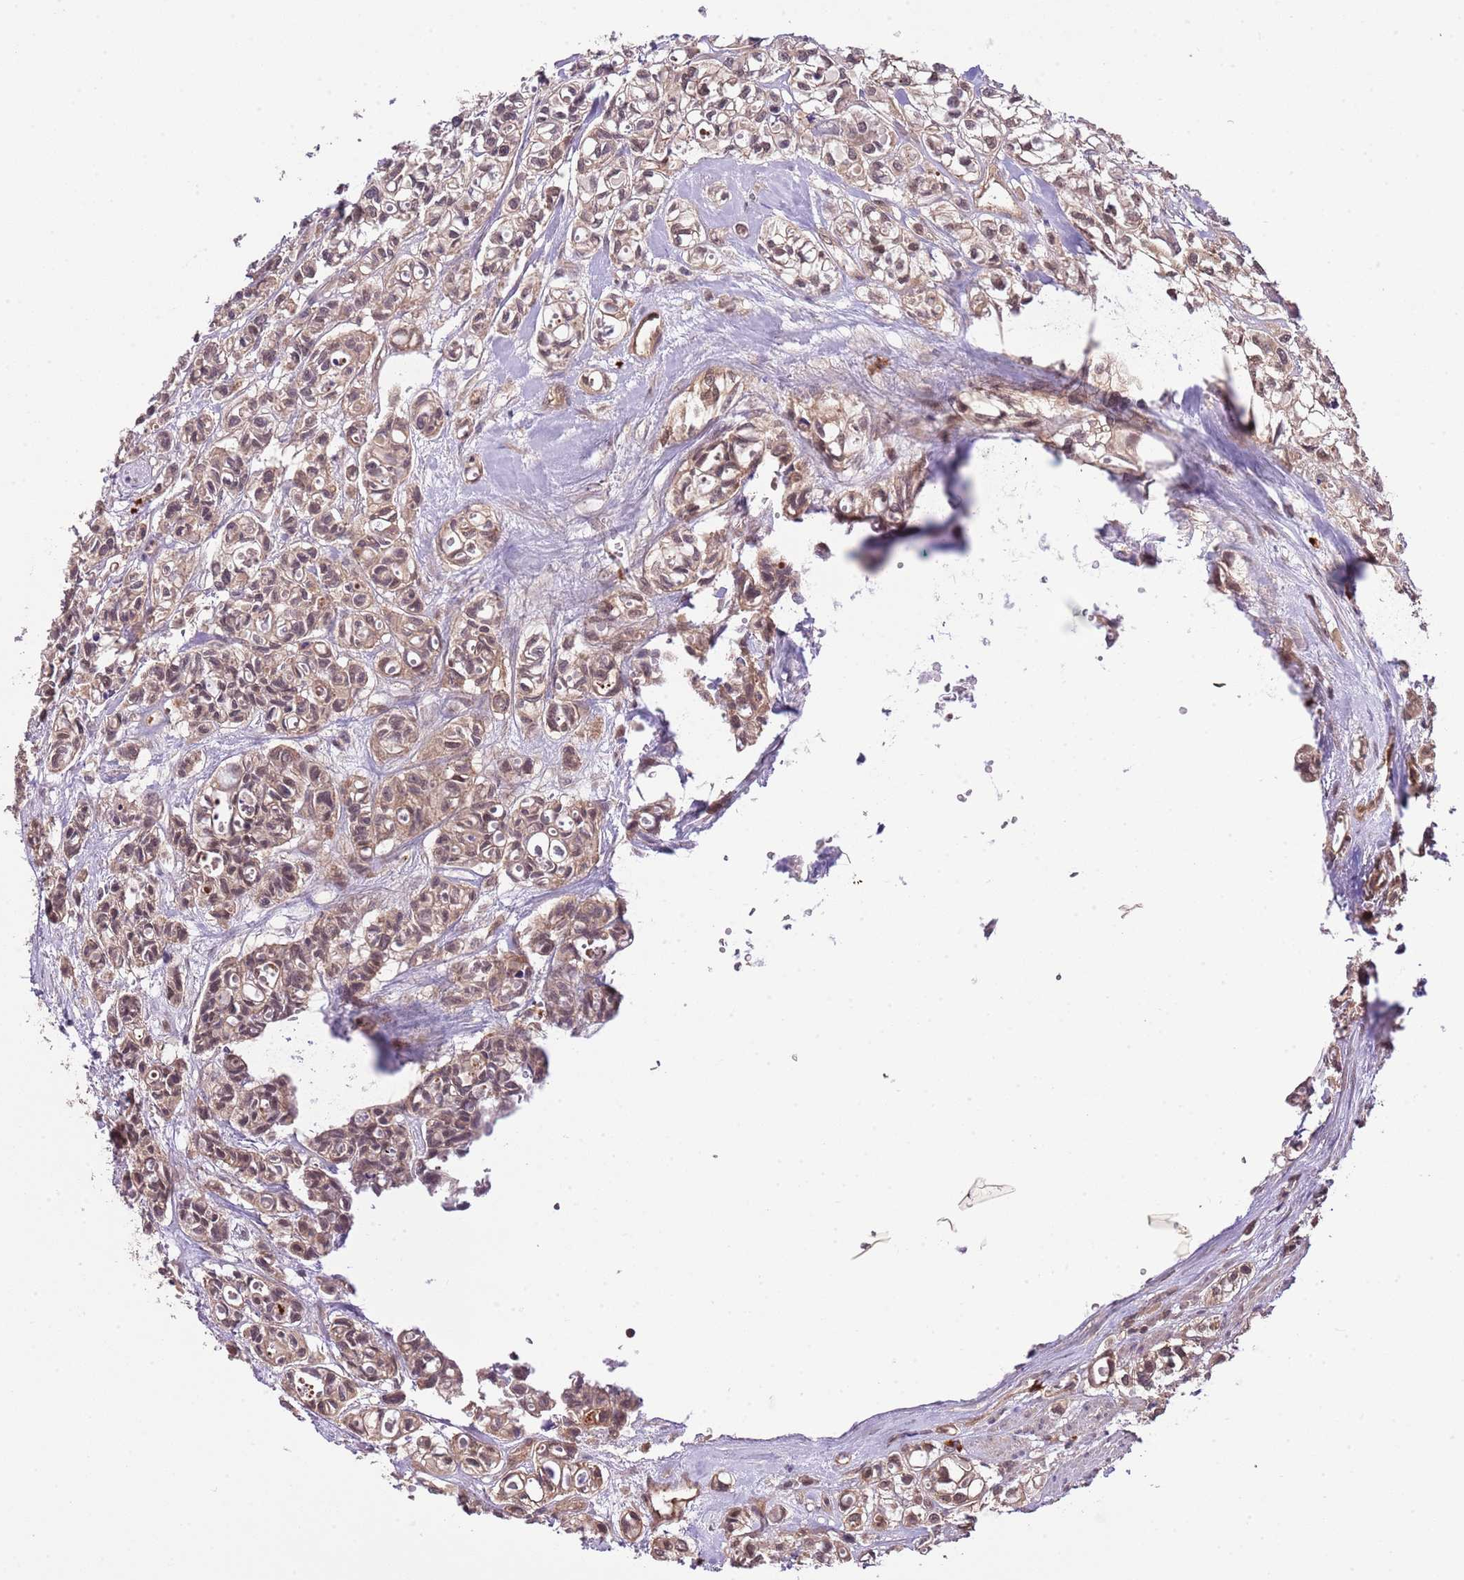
{"staining": {"intensity": "weak", "quantity": ">75%", "location": "cytoplasmic/membranous"}, "tissue": "urothelial cancer", "cell_type": "Tumor cells", "image_type": "cancer", "snomed": [{"axis": "morphology", "description": "Urothelial carcinoma, High grade"}, {"axis": "topography", "description": "Urinary bladder"}], "caption": "Urothelial cancer stained for a protein (brown) shows weak cytoplasmic/membranous positive expression in approximately >75% of tumor cells.", "gene": "DONSON", "patient": {"sex": "male", "age": 67}}